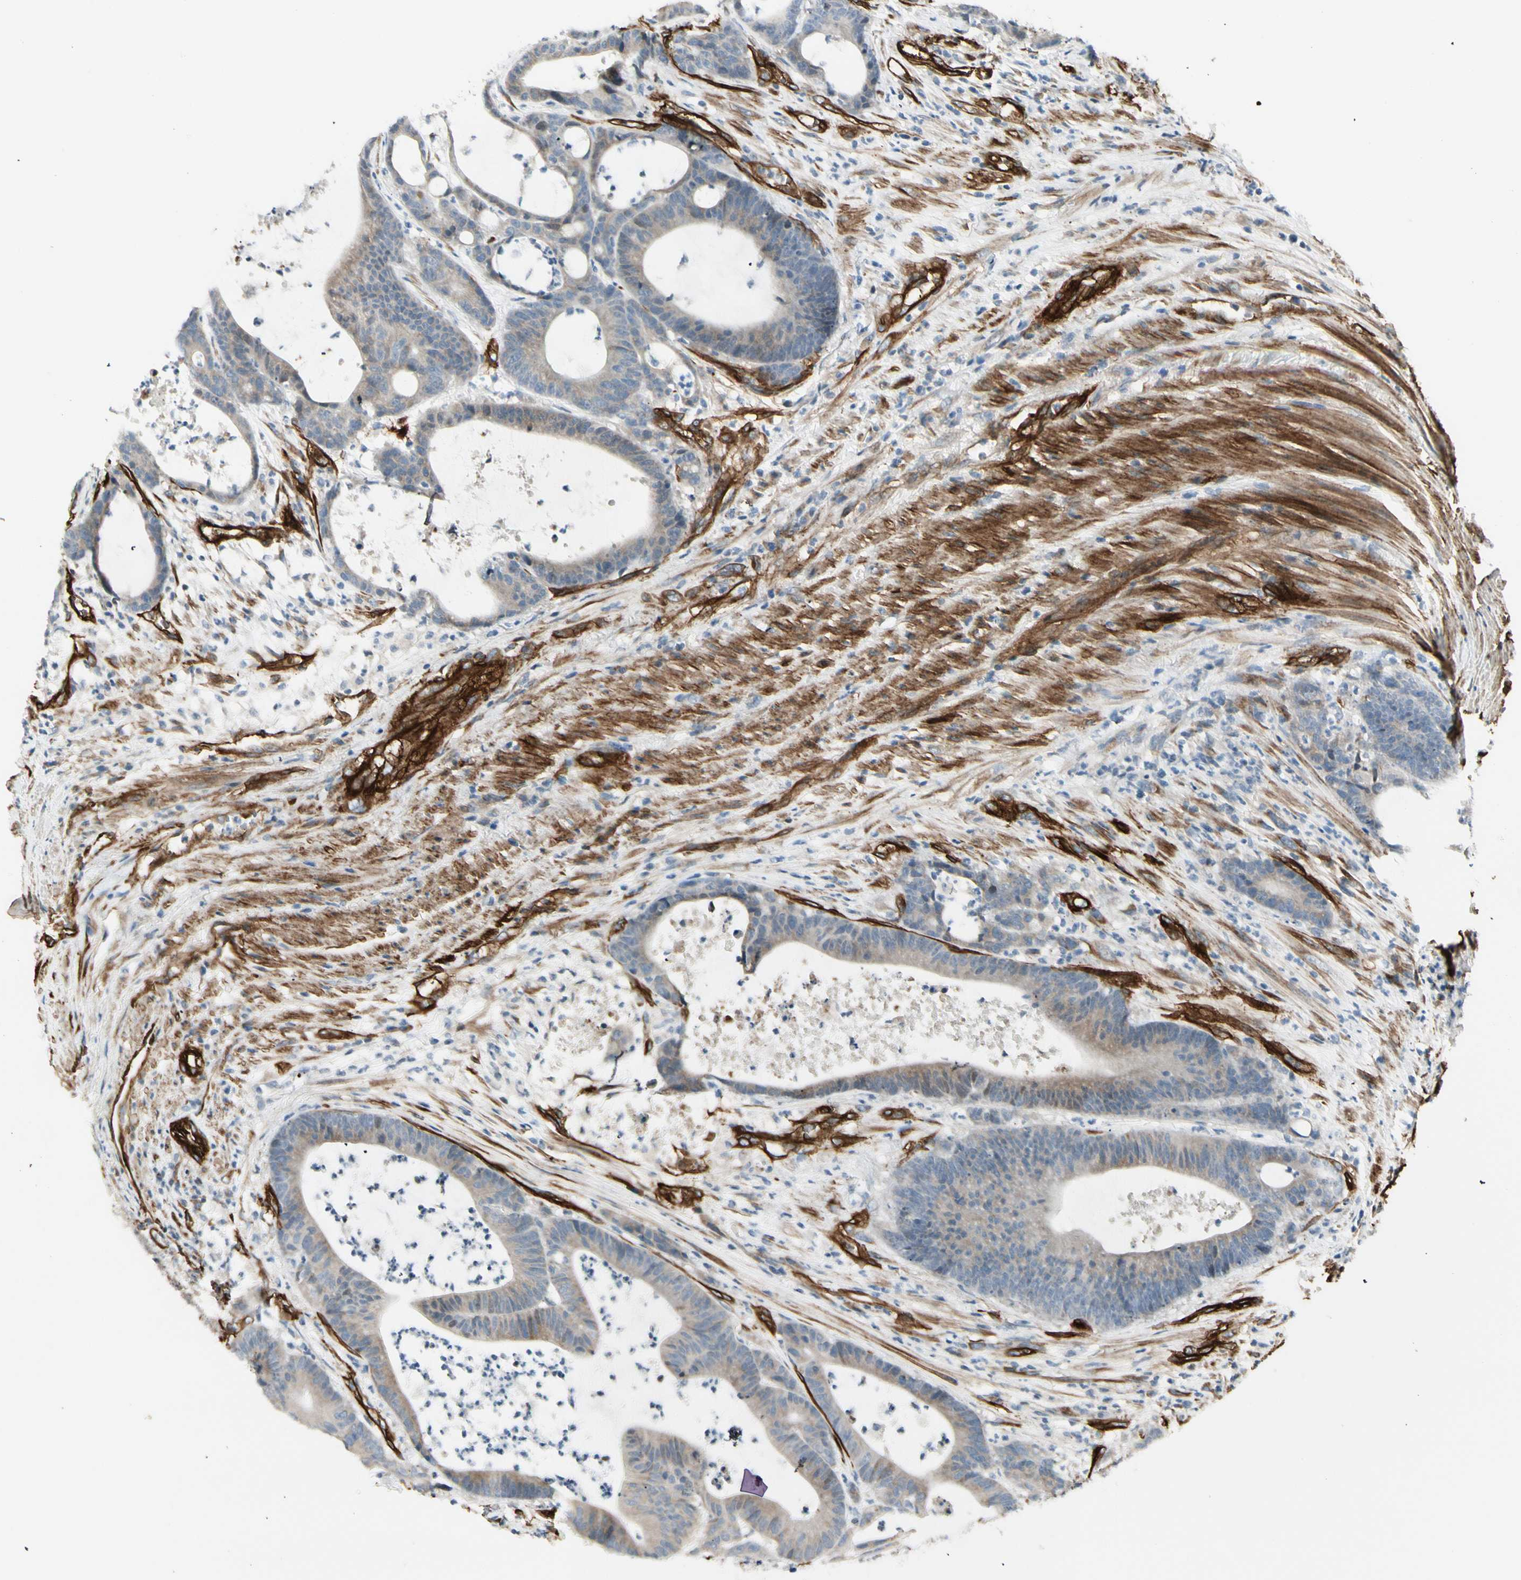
{"staining": {"intensity": "weak", "quantity": "<25%", "location": "cytoplasmic/membranous"}, "tissue": "colorectal cancer", "cell_type": "Tumor cells", "image_type": "cancer", "snomed": [{"axis": "morphology", "description": "Adenocarcinoma, NOS"}, {"axis": "topography", "description": "Colon"}], "caption": "Immunohistochemistry (IHC) of human colorectal cancer shows no expression in tumor cells.", "gene": "MCAM", "patient": {"sex": "female", "age": 84}}